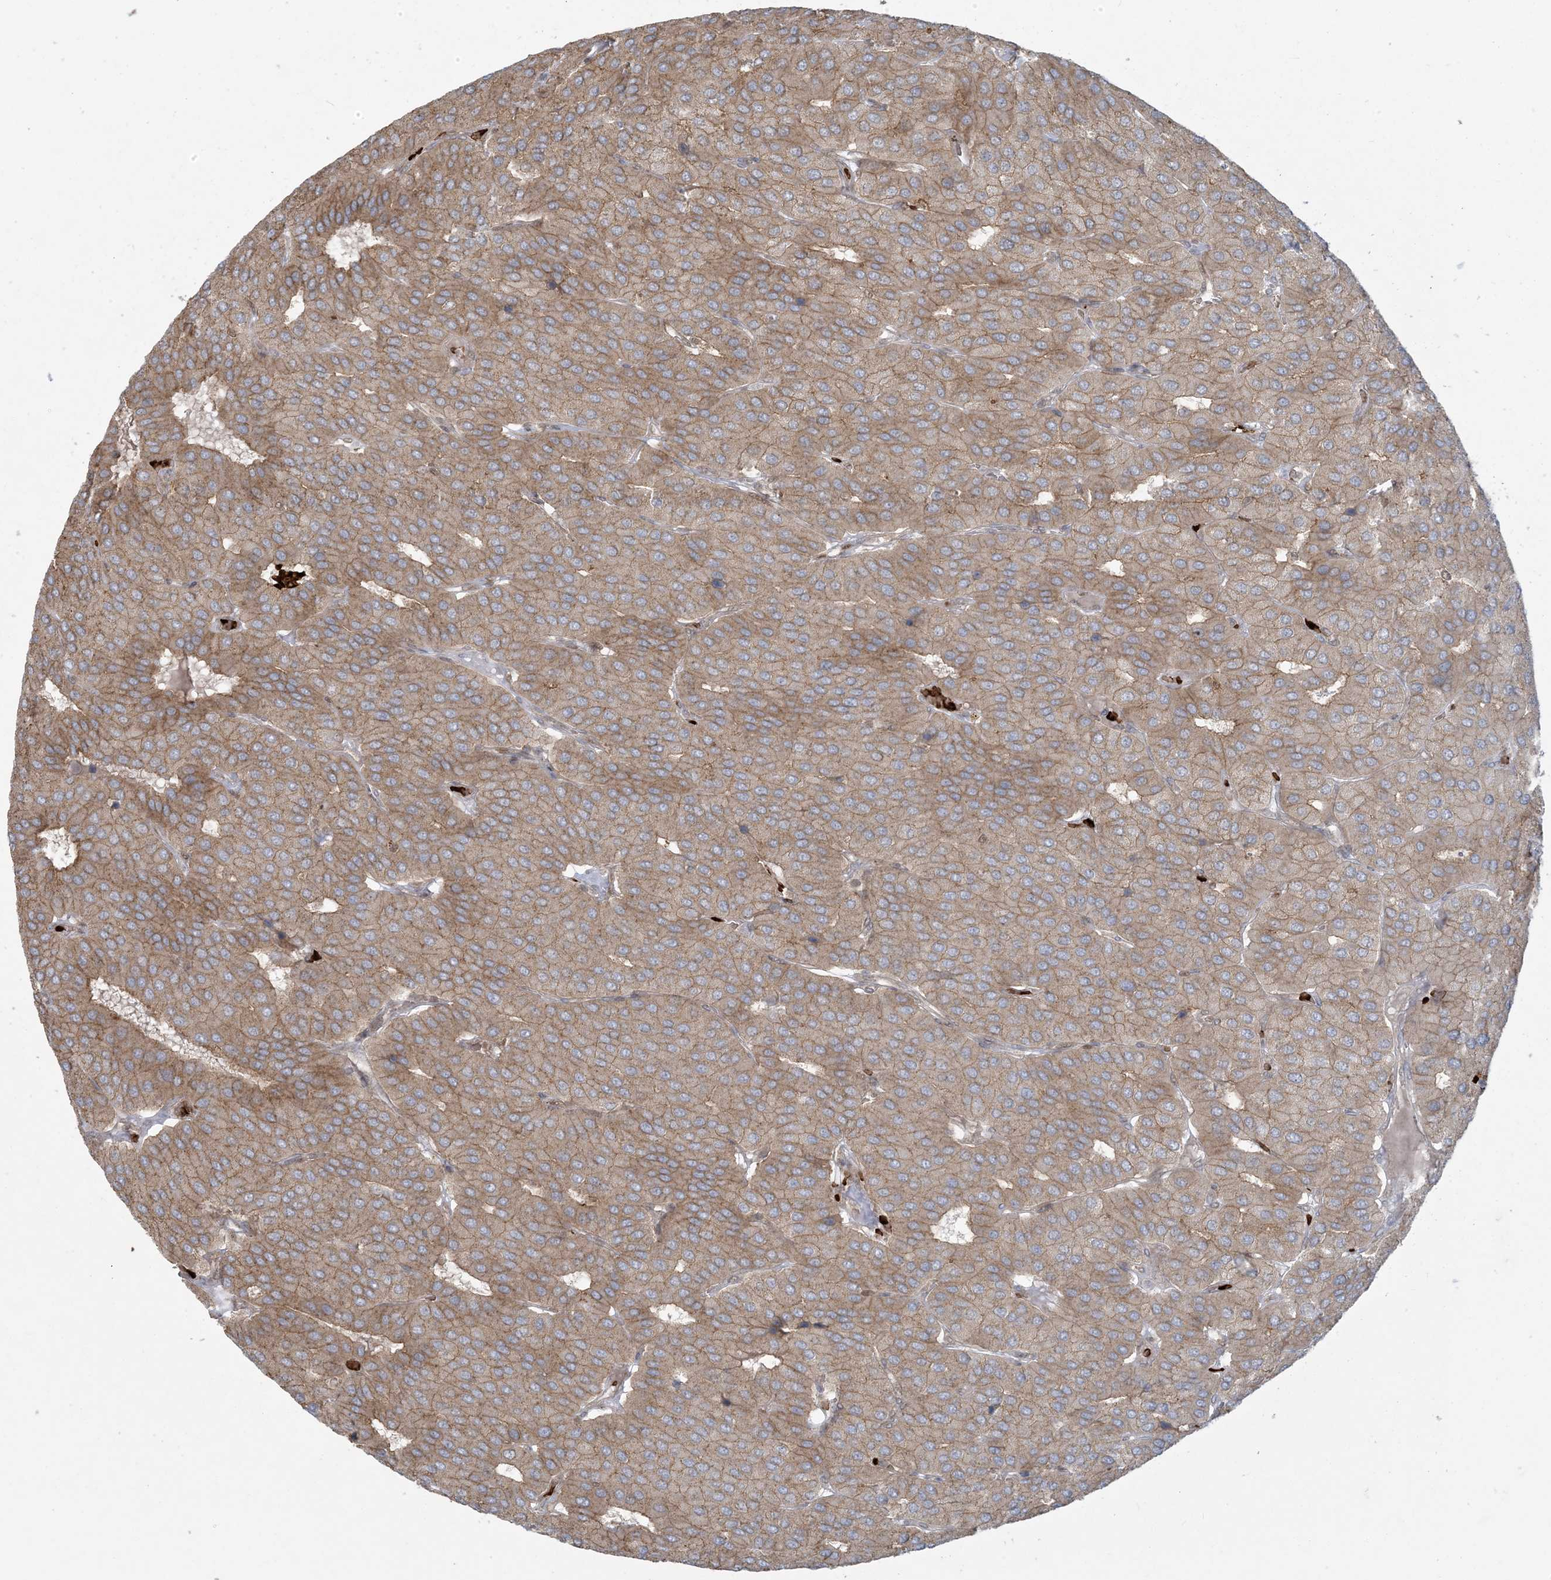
{"staining": {"intensity": "moderate", "quantity": ">75%", "location": "cytoplasmic/membranous"}, "tissue": "parathyroid gland", "cell_type": "Glandular cells", "image_type": "normal", "snomed": [{"axis": "morphology", "description": "Normal tissue, NOS"}, {"axis": "morphology", "description": "Adenoma, NOS"}, {"axis": "topography", "description": "Parathyroid gland"}], "caption": "Immunohistochemistry (IHC) image of unremarkable parathyroid gland: human parathyroid gland stained using IHC displays medium levels of moderate protein expression localized specifically in the cytoplasmic/membranous of glandular cells, appearing as a cytoplasmic/membranous brown color.", "gene": "ABCF3", "patient": {"sex": "female", "age": 86}}